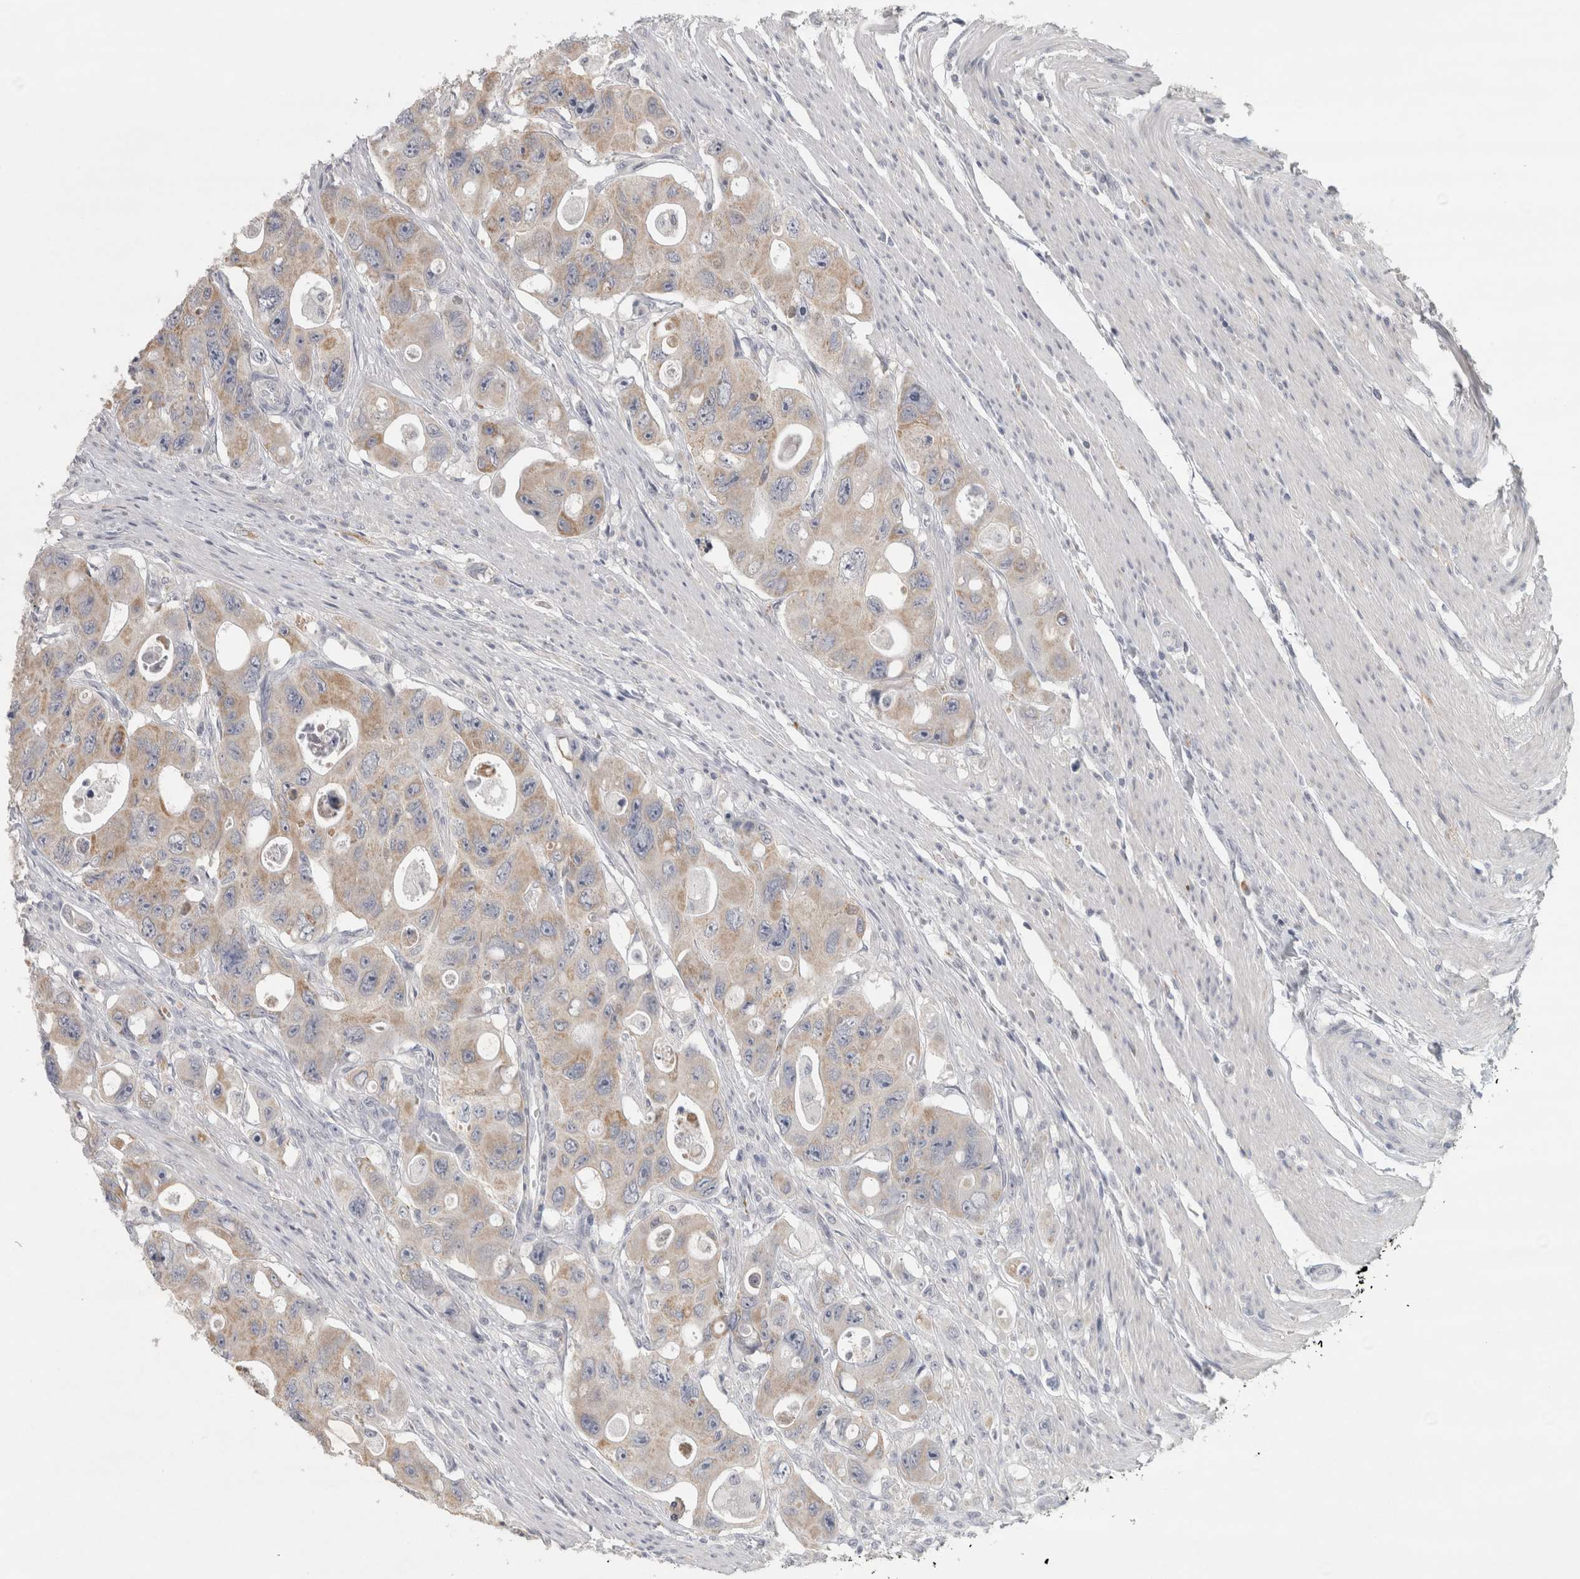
{"staining": {"intensity": "weak", "quantity": "<25%", "location": "cytoplasmic/membranous"}, "tissue": "colorectal cancer", "cell_type": "Tumor cells", "image_type": "cancer", "snomed": [{"axis": "morphology", "description": "Adenocarcinoma, NOS"}, {"axis": "topography", "description": "Colon"}], "caption": "Protein analysis of colorectal cancer (adenocarcinoma) demonstrates no significant expression in tumor cells. (Stains: DAB (3,3'-diaminobenzidine) immunohistochemistry (IHC) with hematoxylin counter stain, Microscopy: brightfield microscopy at high magnification).", "gene": "PTPRN2", "patient": {"sex": "female", "age": 46}}